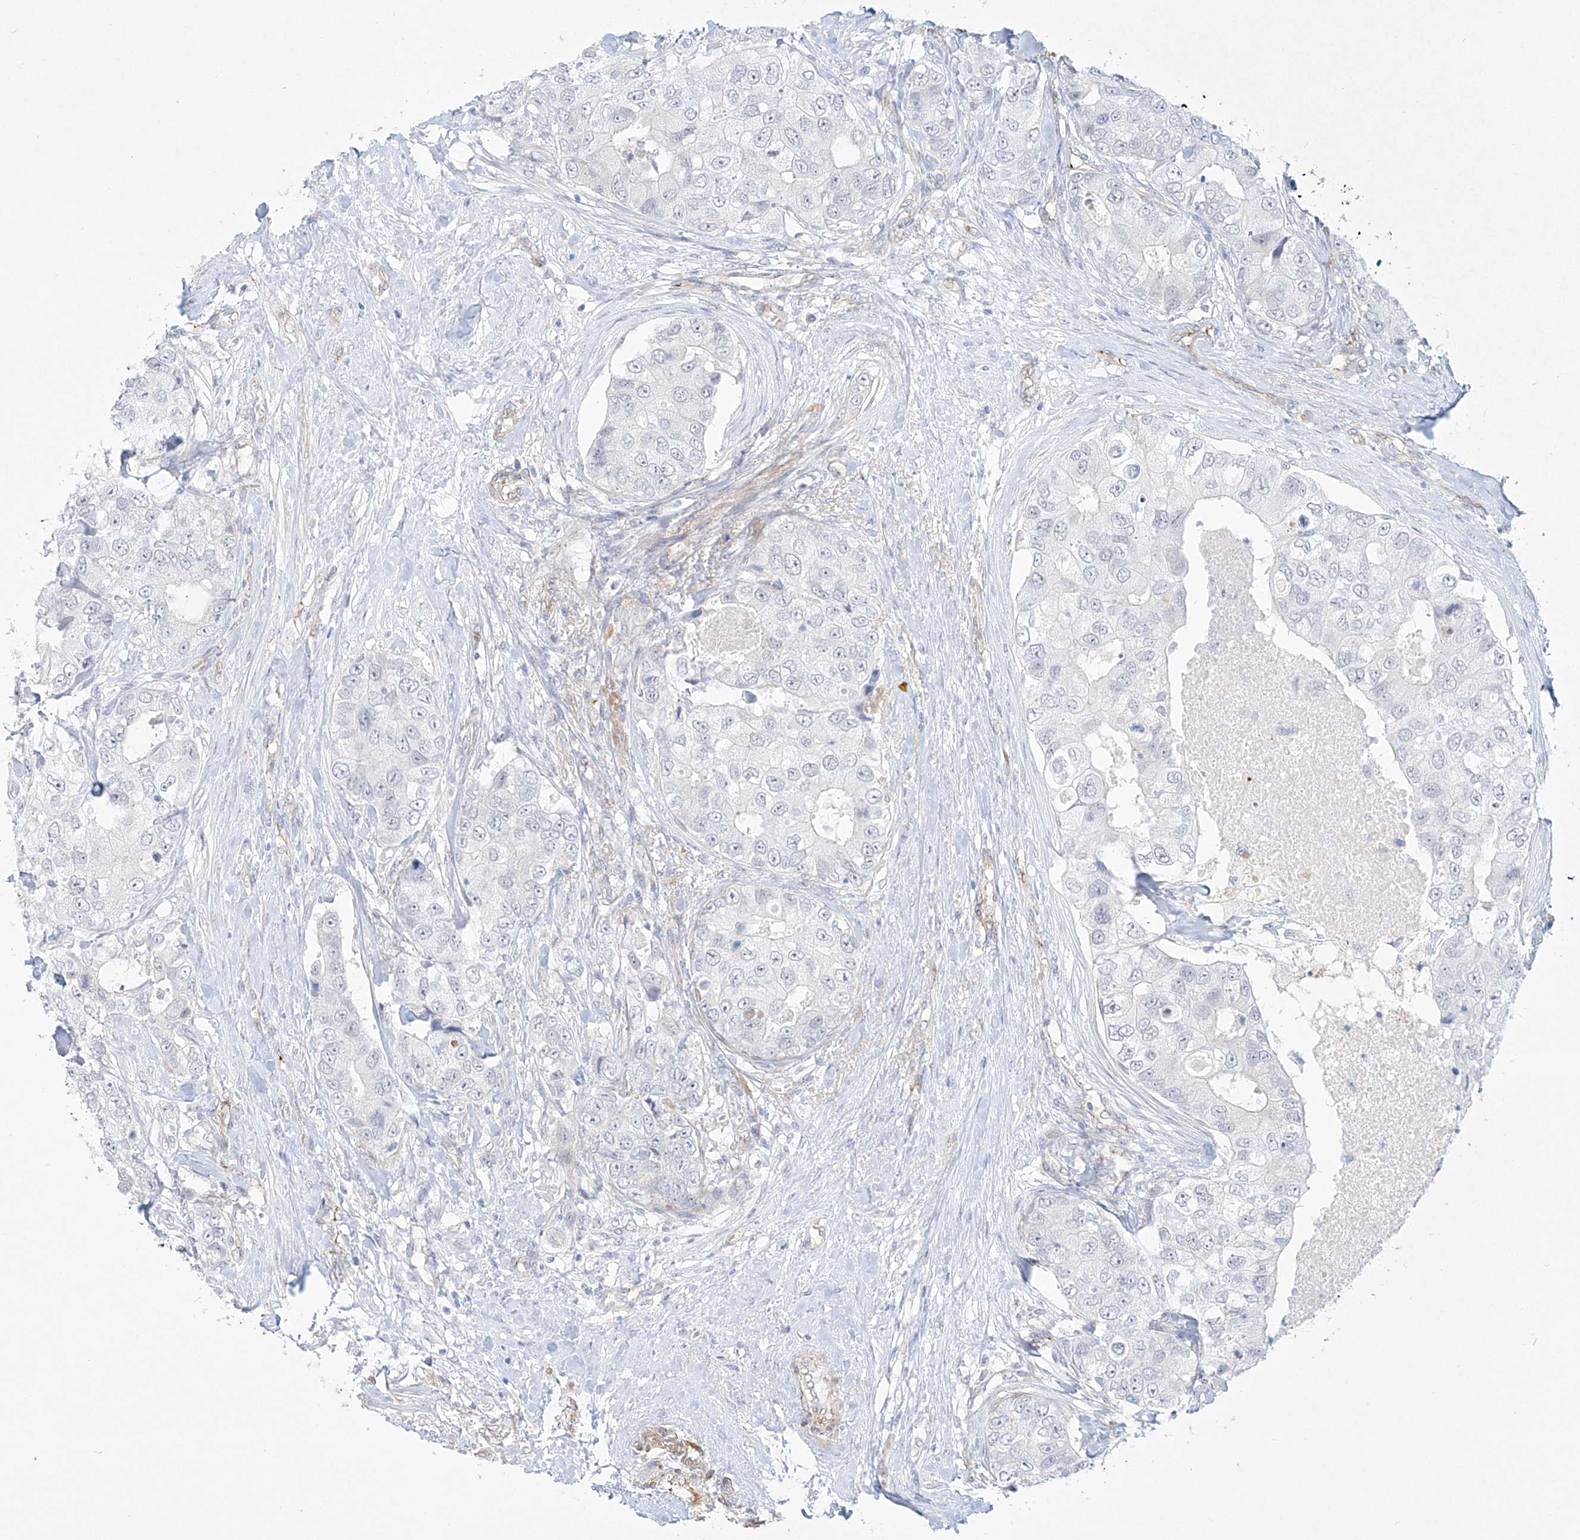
{"staining": {"intensity": "negative", "quantity": "none", "location": "none"}, "tissue": "breast cancer", "cell_type": "Tumor cells", "image_type": "cancer", "snomed": [{"axis": "morphology", "description": "Duct carcinoma"}, {"axis": "topography", "description": "Breast"}], "caption": "Immunohistochemical staining of human breast cancer displays no significant staining in tumor cells.", "gene": "REEP2", "patient": {"sex": "female", "age": 62}}